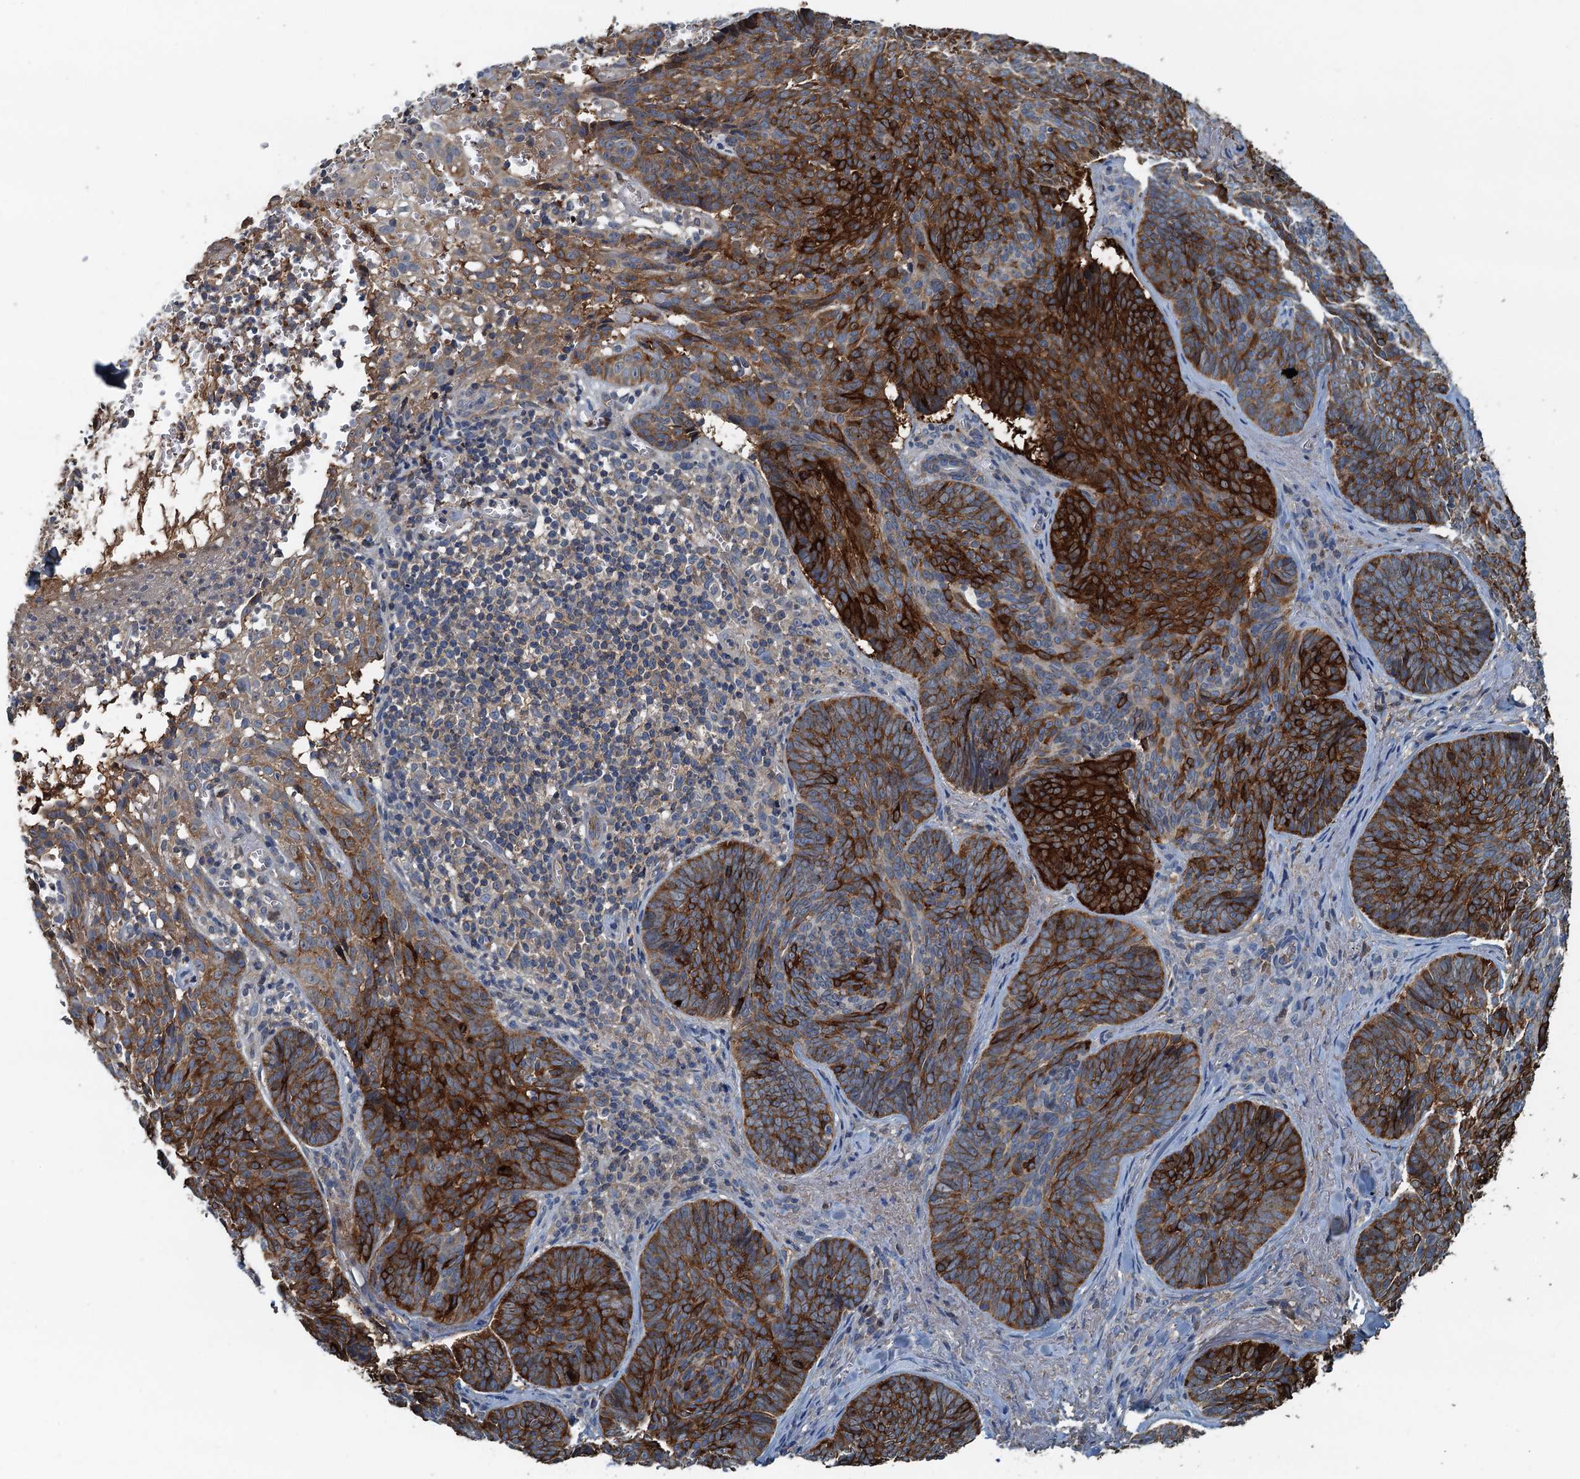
{"staining": {"intensity": "strong", "quantity": ">75%", "location": "cytoplasmic/membranous"}, "tissue": "skin cancer", "cell_type": "Tumor cells", "image_type": "cancer", "snomed": [{"axis": "morphology", "description": "Basal cell carcinoma"}, {"axis": "topography", "description": "Skin"}], "caption": "Human basal cell carcinoma (skin) stained for a protein (brown) reveals strong cytoplasmic/membranous positive staining in approximately >75% of tumor cells.", "gene": "LSM14B", "patient": {"sex": "female", "age": 74}}